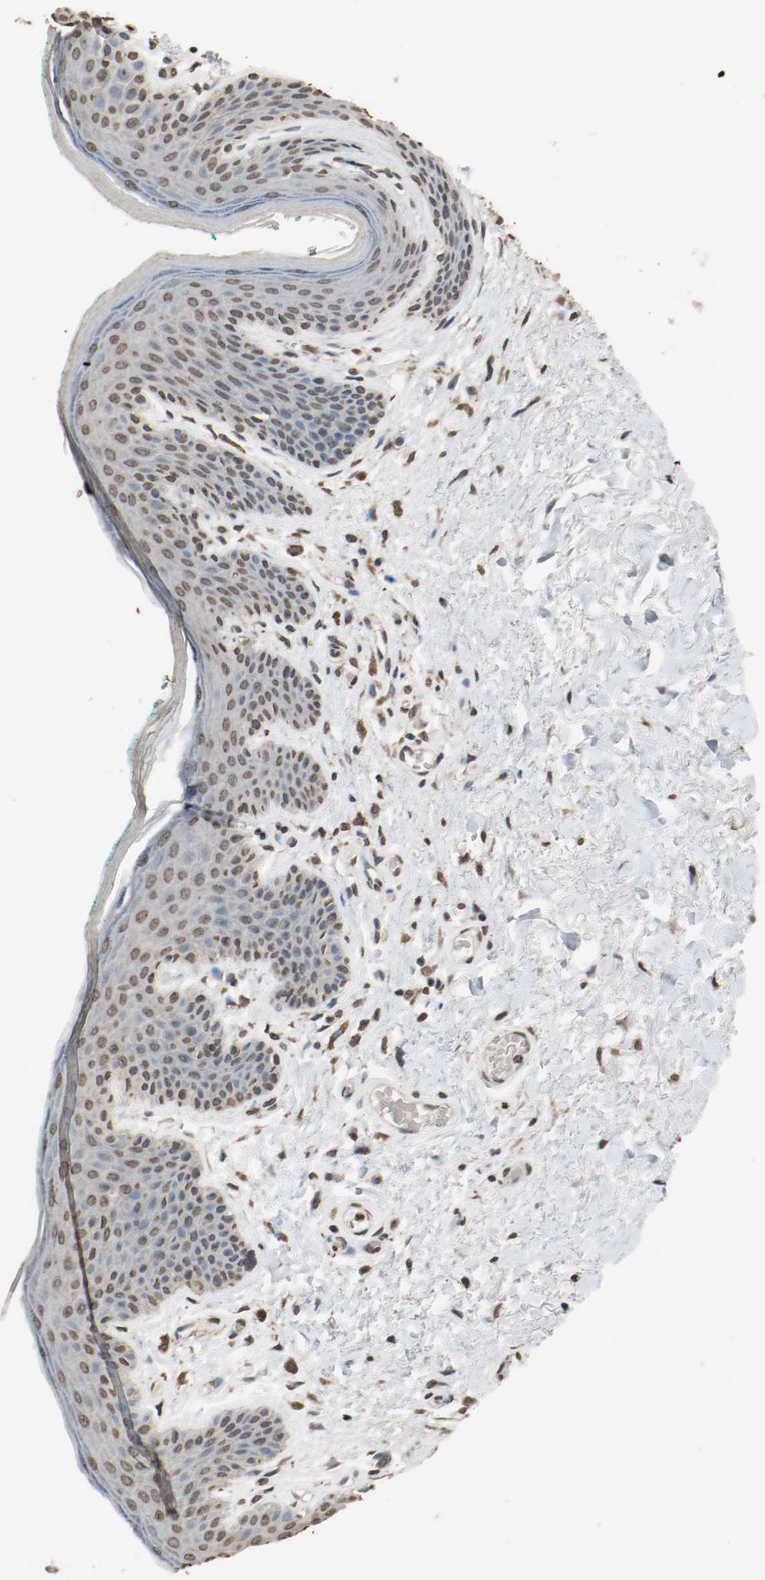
{"staining": {"intensity": "weak", "quantity": "<25%", "location": "cytoplasmic/membranous"}, "tissue": "skin", "cell_type": "Epidermal cells", "image_type": "normal", "snomed": [{"axis": "morphology", "description": "Normal tissue, NOS"}, {"axis": "topography", "description": "Anal"}], "caption": "Protein analysis of benign skin reveals no significant staining in epidermal cells. (Brightfield microscopy of DAB (3,3'-diaminobenzidine) immunohistochemistry at high magnification).", "gene": "RTN4", "patient": {"sex": "male", "age": 74}}